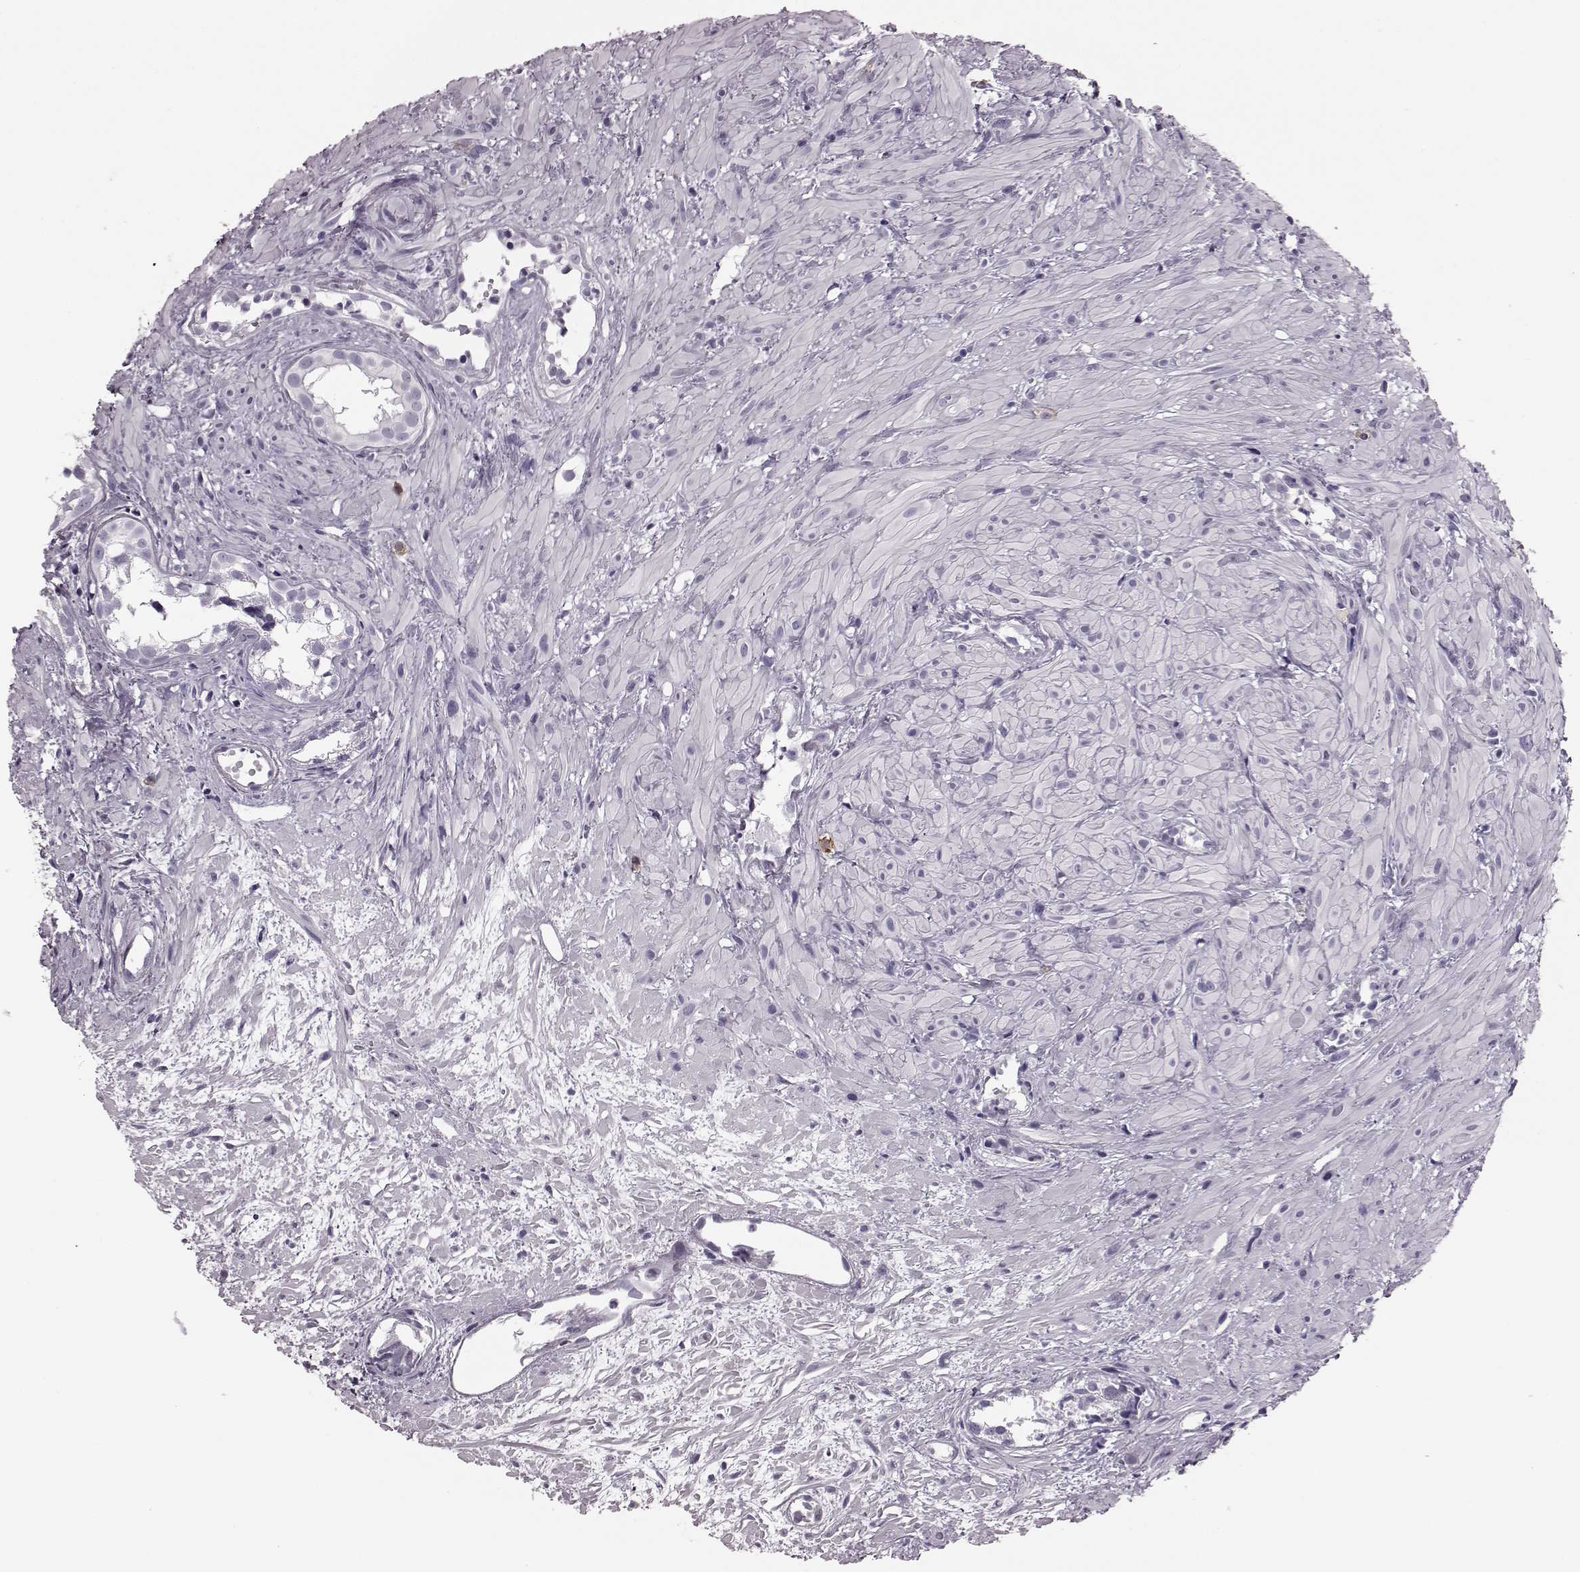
{"staining": {"intensity": "negative", "quantity": "none", "location": "none"}, "tissue": "prostate cancer", "cell_type": "Tumor cells", "image_type": "cancer", "snomed": [{"axis": "morphology", "description": "Adenocarcinoma, High grade"}, {"axis": "topography", "description": "Prostate"}], "caption": "A photomicrograph of prostate cancer stained for a protein exhibits no brown staining in tumor cells.", "gene": "JSRP1", "patient": {"sex": "male", "age": 79}}